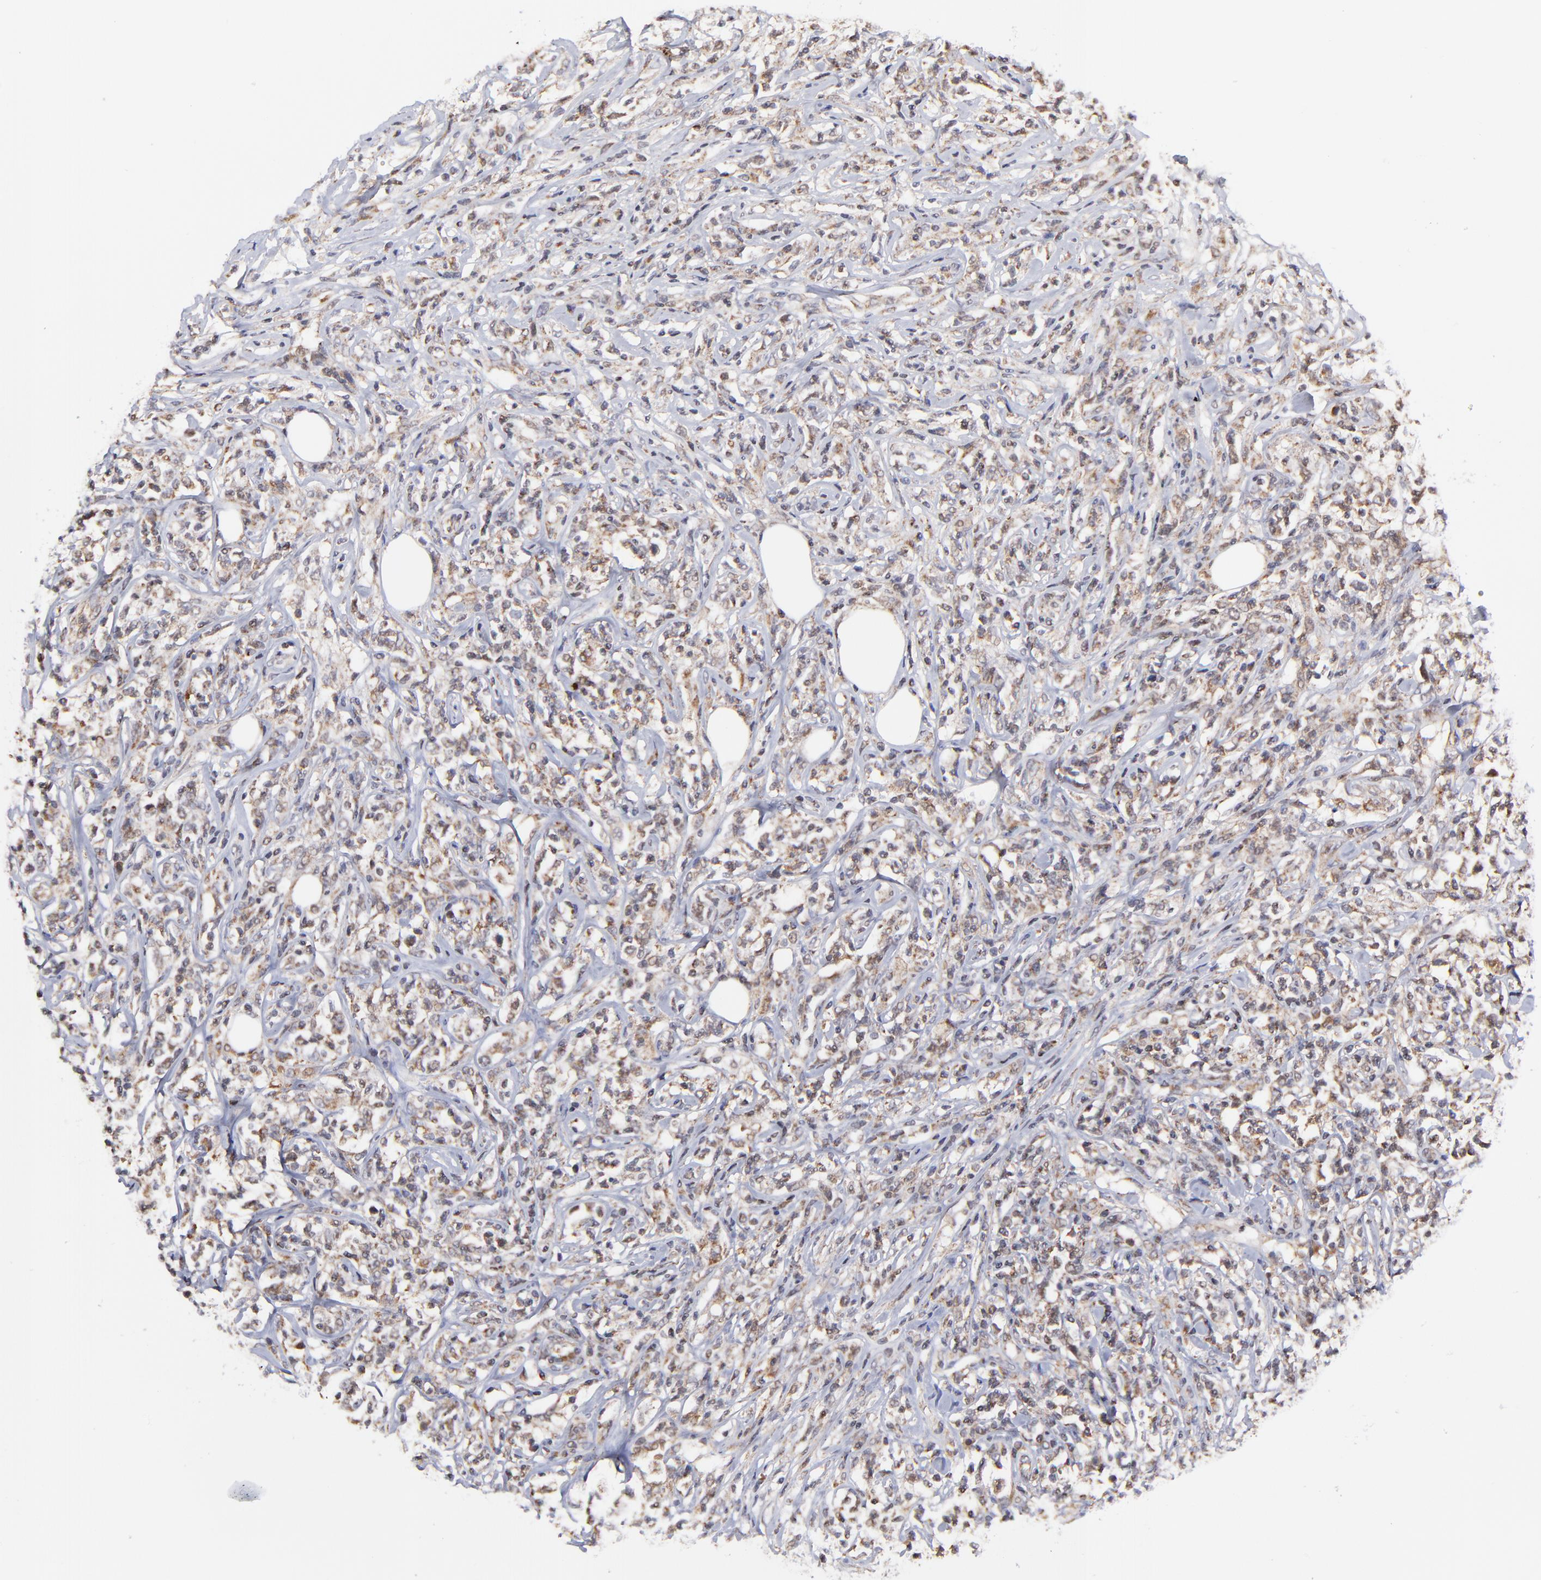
{"staining": {"intensity": "moderate", "quantity": "<25%", "location": "cytoplasmic/membranous"}, "tissue": "lymphoma", "cell_type": "Tumor cells", "image_type": "cancer", "snomed": [{"axis": "morphology", "description": "Malignant lymphoma, non-Hodgkin's type, High grade"}, {"axis": "topography", "description": "Lymph node"}], "caption": "Malignant lymphoma, non-Hodgkin's type (high-grade) tissue reveals moderate cytoplasmic/membranous positivity in approximately <25% of tumor cells, visualized by immunohistochemistry.", "gene": "MAP2K7", "patient": {"sex": "female", "age": 84}}